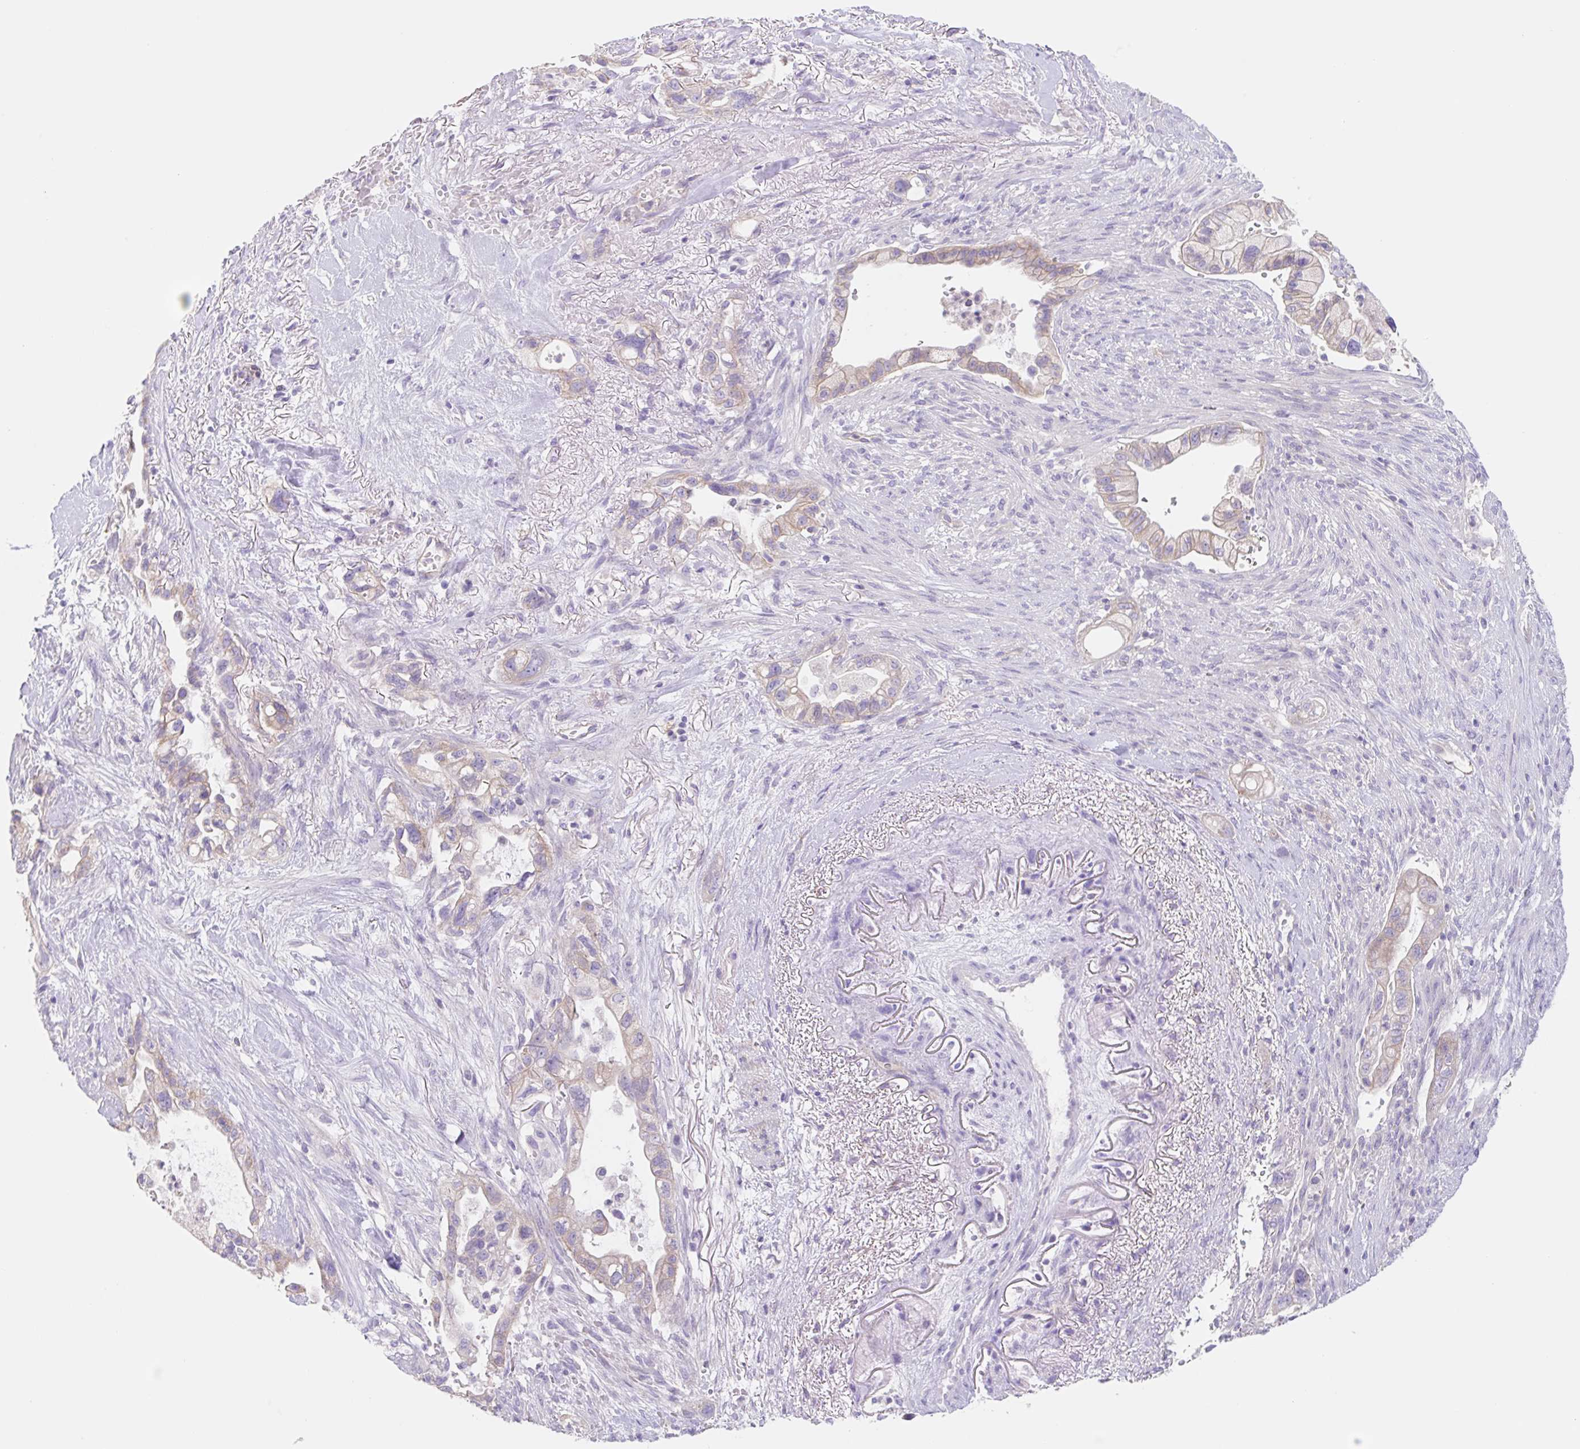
{"staining": {"intensity": "weak", "quantity": ">75%", "location": "cytoplasmic/membranous"}, "tissue": "pancreatic cancer", "cell_type": "Tumor cells", "image_type": "cancer", "snomed": [{"axis": "morphology", "description": "Adenocarcinoma, NOS"}, {"axis": "topography", "description": "Pancreas"}], "caption": "Weak cytoplasmic/membranous expression is seen in approximately >75% of tumor cells in pancreatic cancer.", "gene": "LYVE1", "patient": {"sex": "male", "age": 44}}